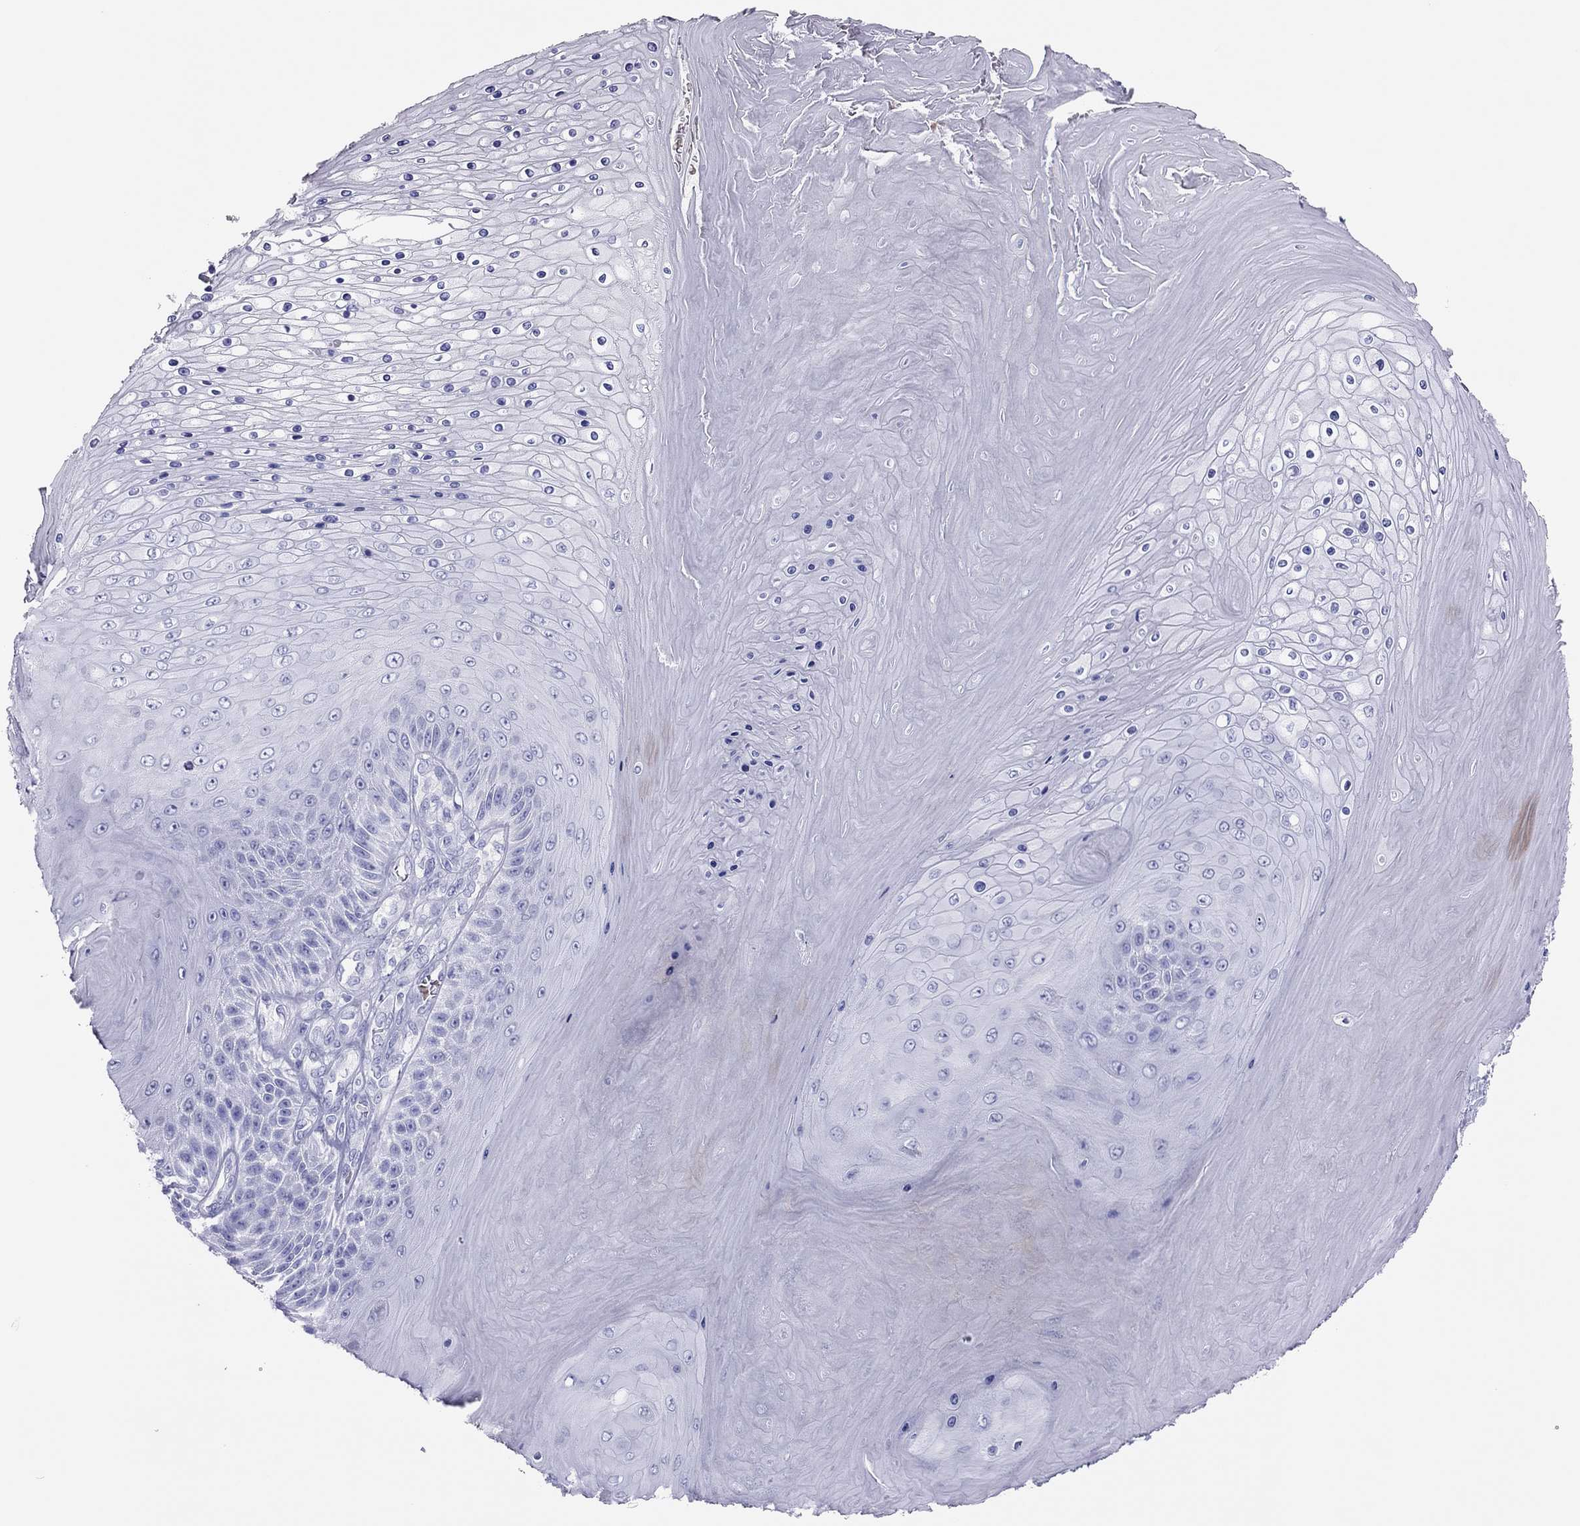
{"staining": {"intensity": "negative", "quantity": "none", "location": "none"}, "tissue": "skin cancer", "cell_type": "Tumor cells", "image_type": "cancer", "snomed": [{"axis": "morphology", "description": "Squamous cell carcinoma, NOS"}, {"axis": "topography", "description": "Skin"}], "caption": "This is a histopathology image of IHC staining of skin cancer (squamous cell carcinoma), which shows no staining in tumor cells. The staining is performed using DAB (3,3'-diaminobenzidine) brown chromogen with nuclei counter-stained in using hematoxylin.", "gene": "TSHB", "patient": {"sex": "male", "age": 62}}